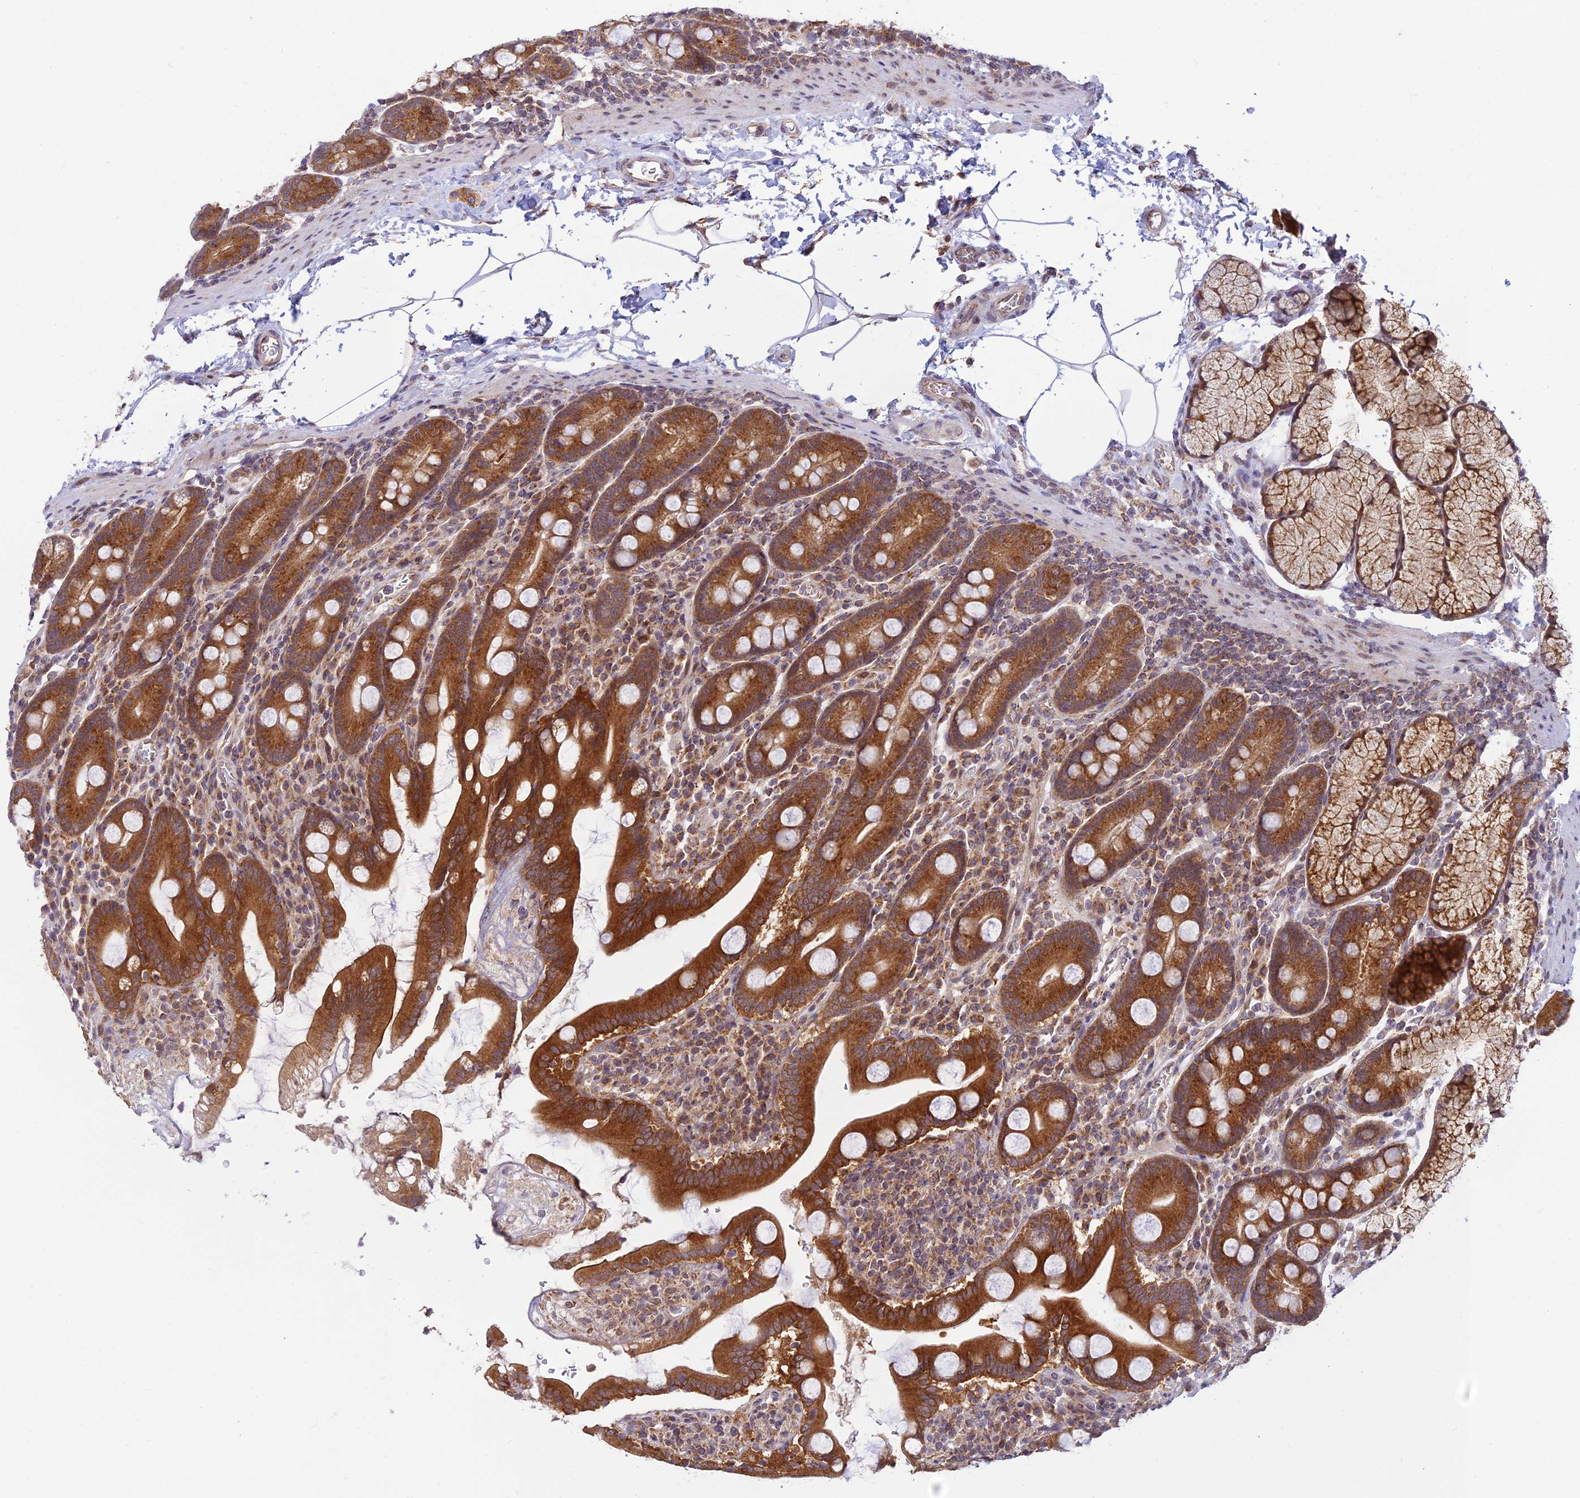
{"staining": {"intensity": "strong", "quantity": ">75%", "location": "cytoplasmic/membranous"}, "tissue": "duodenum", "cell_type": "Glandular cells", "image_type": "normal", "snomed": [{"axis": "morphology", "description": "Normal tissue, NOS"}, {"axis": "topography", "description": "Duodenum"}], "caption": "About >75% of glandular cells in benign human duodenum demonstrate strong cytoplasmic/membranous protein expression as visualized by brown immunohistochemical staining.", "gene": "HOOK2", "patient": {"sex": "male", "age": 35}}